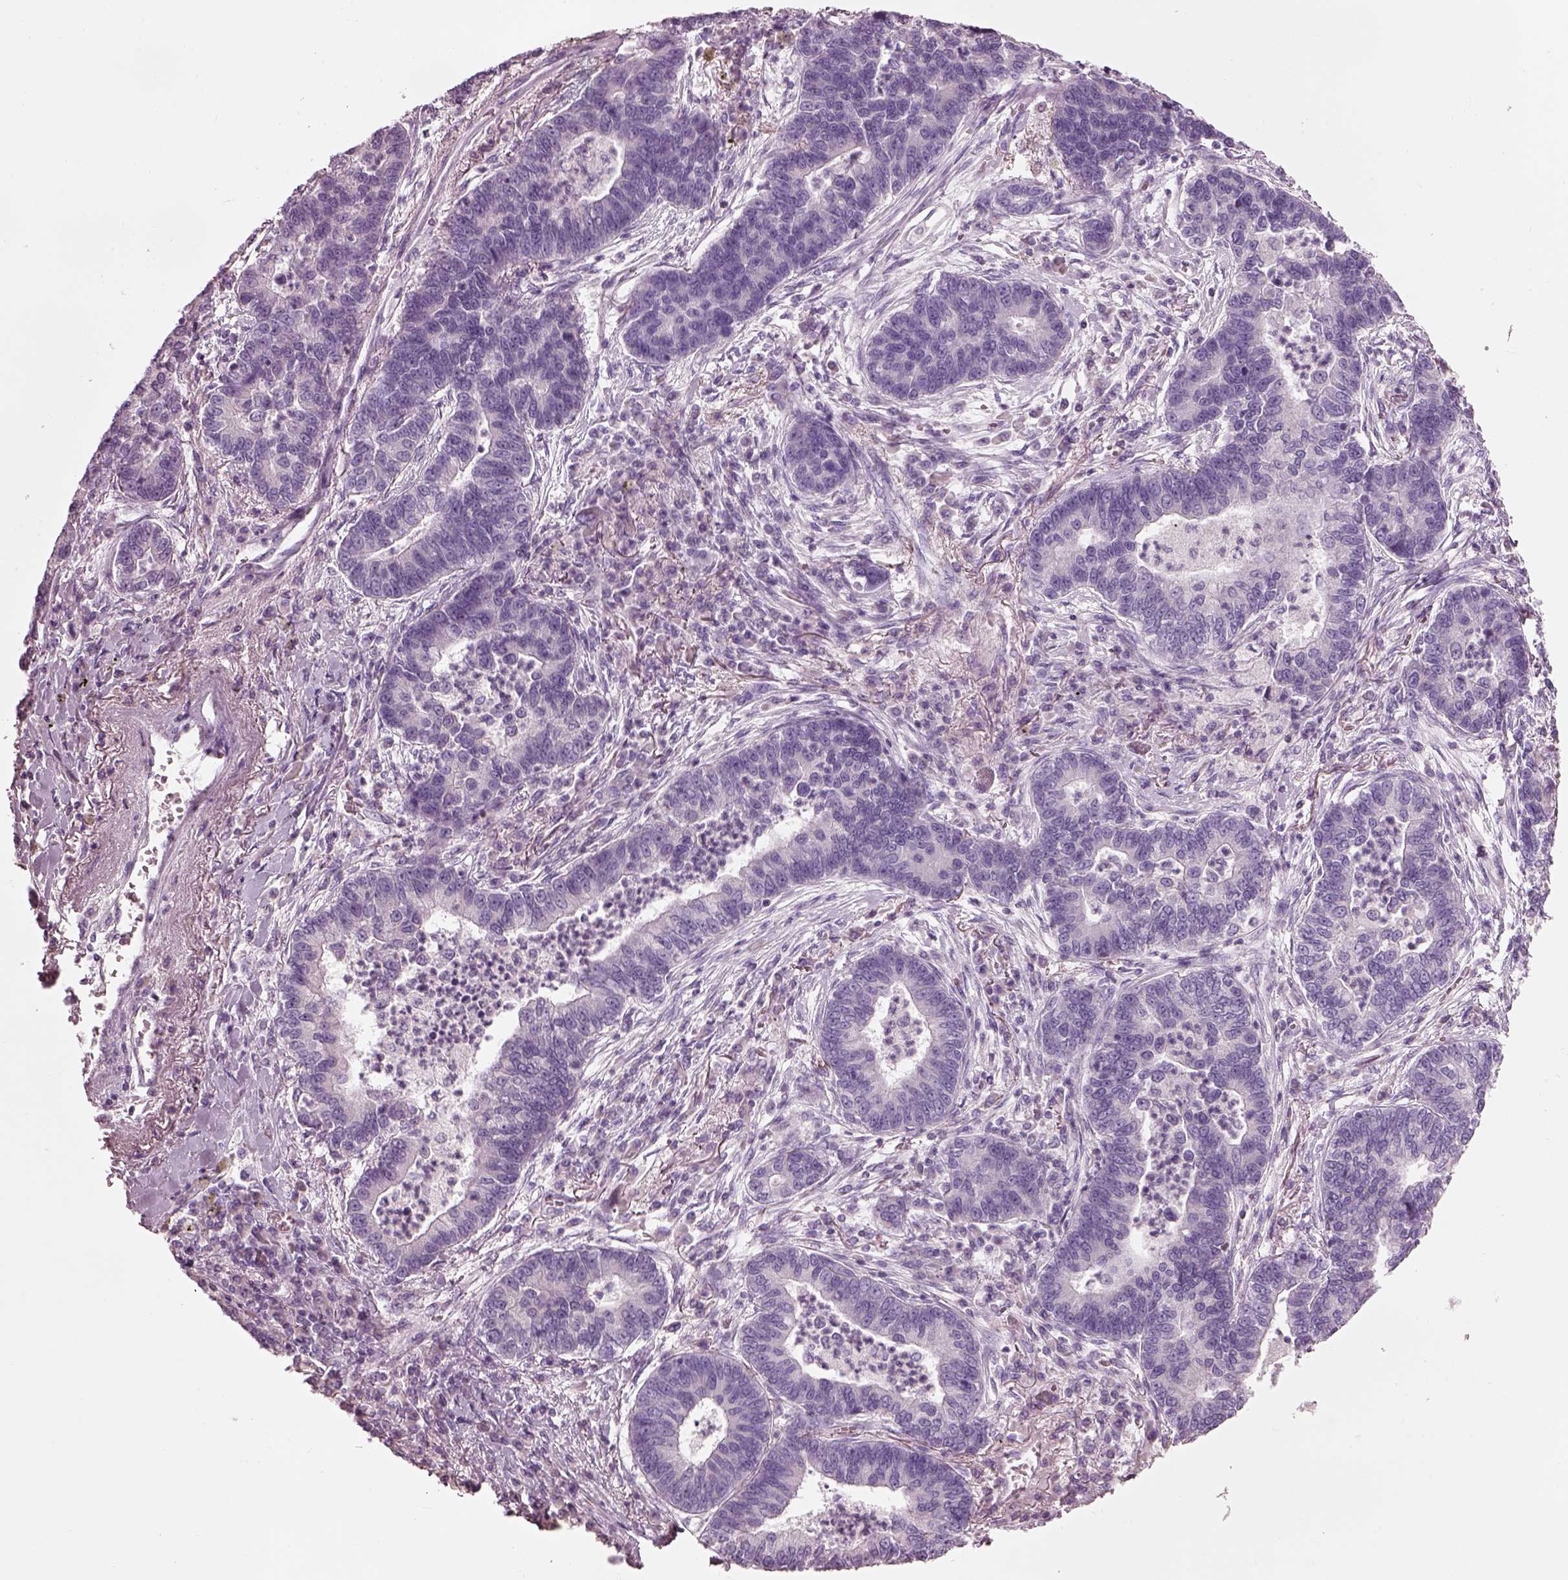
{"staining": {"intensity": "negative", "quantity": "none", "location": "none"}, "tissue": "lung cancer", "cell_type": "Tumor cells", "image_type": "cancer", "snomed": [{"axis": "morphology", "description": "Adenocarcinoma, NOS"}, {"axis": "topography", "description": "Lung"}], "caption": "Photomicrograph shows no significant protein expression in tumor cells of lung cancer.", "gene": "SLC27A2", "patient": {"sex": "female", "age": 57}}